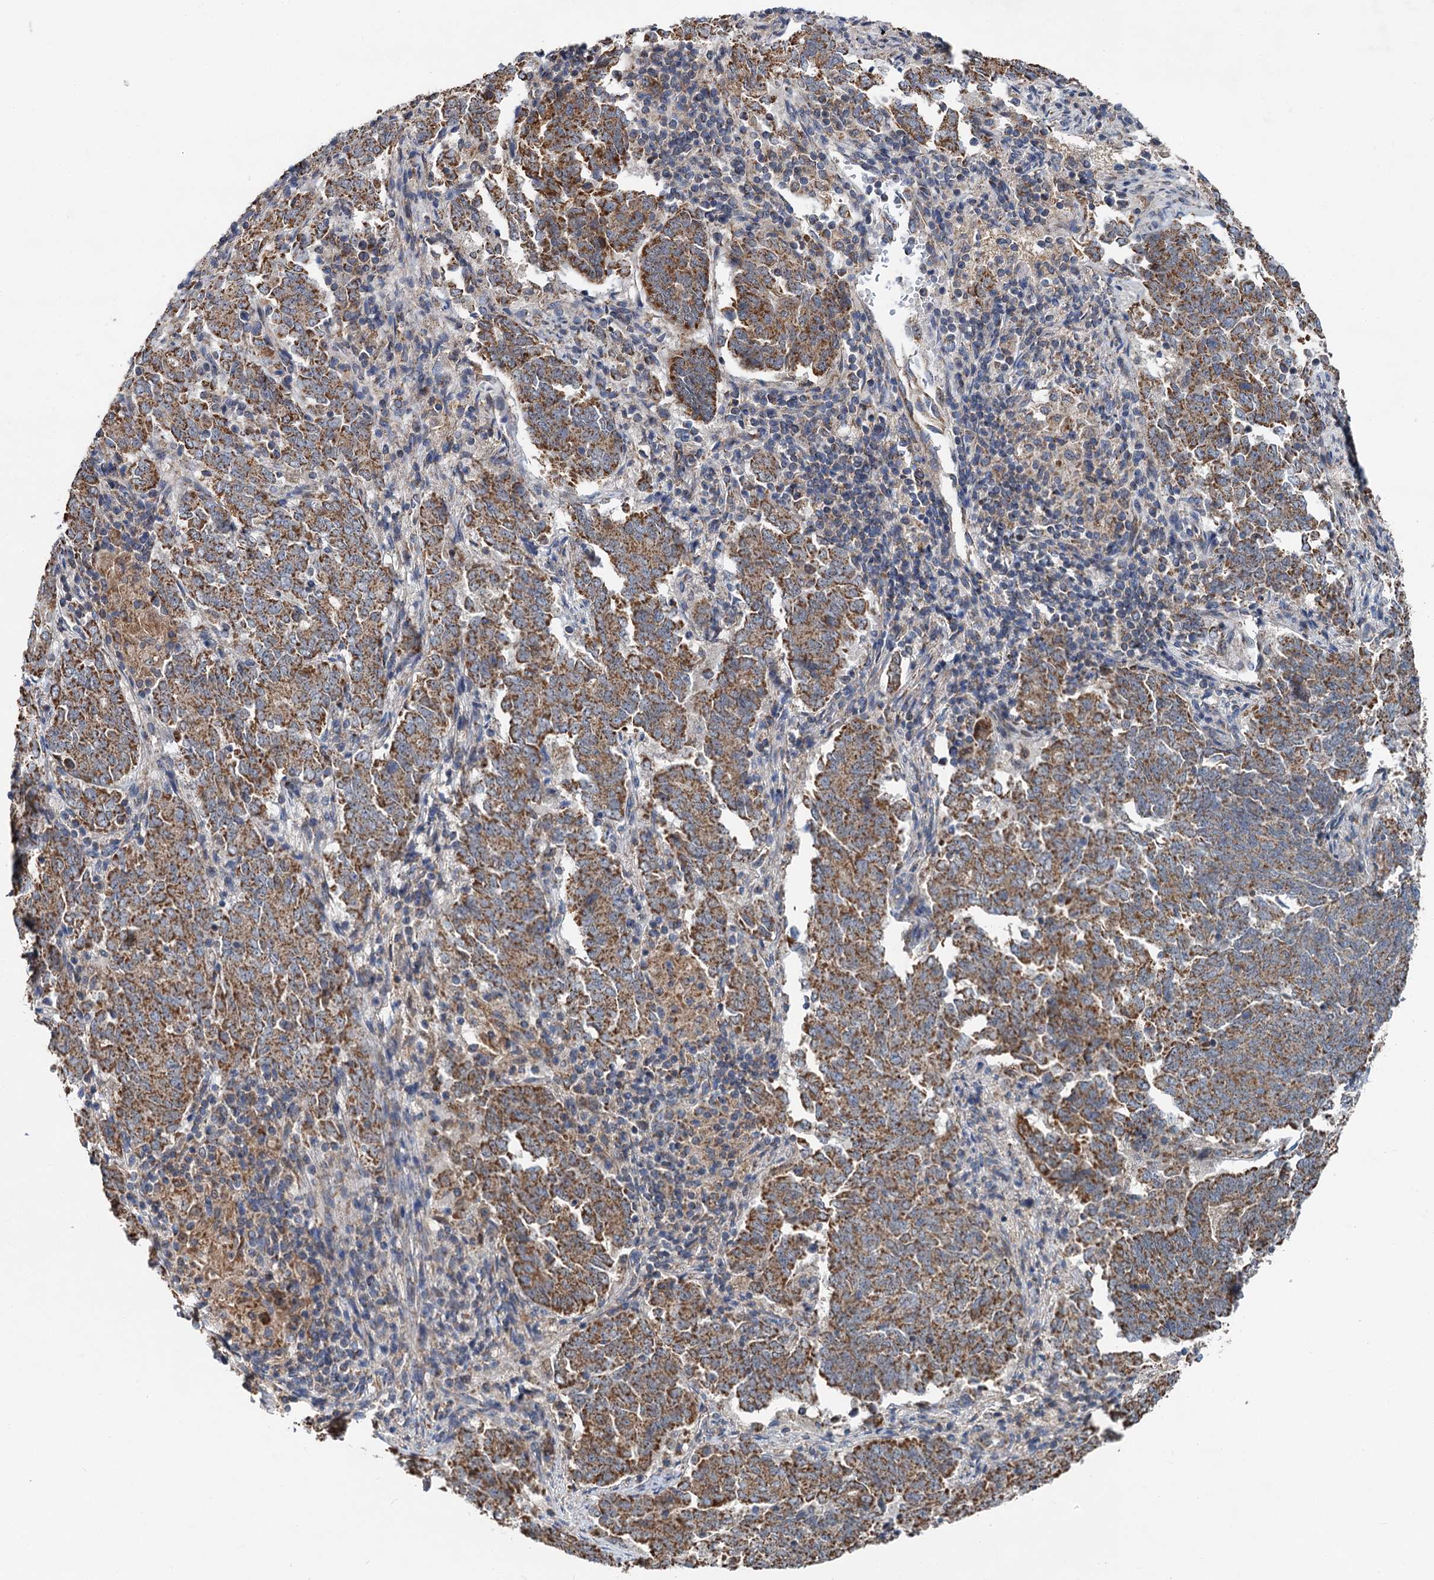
{"staining": {"intensity": "moderate", "quantity": ">75%", "location": "cytoplasmic/membranous"}, "tissue": "endometrial cancer", "cell_type": "Tumor cells", "image_type": "cancer", "snomed": [{"axis": "morphology", "description": "Adenocarcinoma, NOS"}, {"axis": "topography", "description": "Endometrium"}], "caption": "Human endometrial cancer (adenocarcinoma) stained for a protein (brown) reveals moderate cytoplasmic/membranous positive staining in about >75% of tumor cells.", "gene": "SPRYD3", "patient": {"sex": "female", "age": 80}}